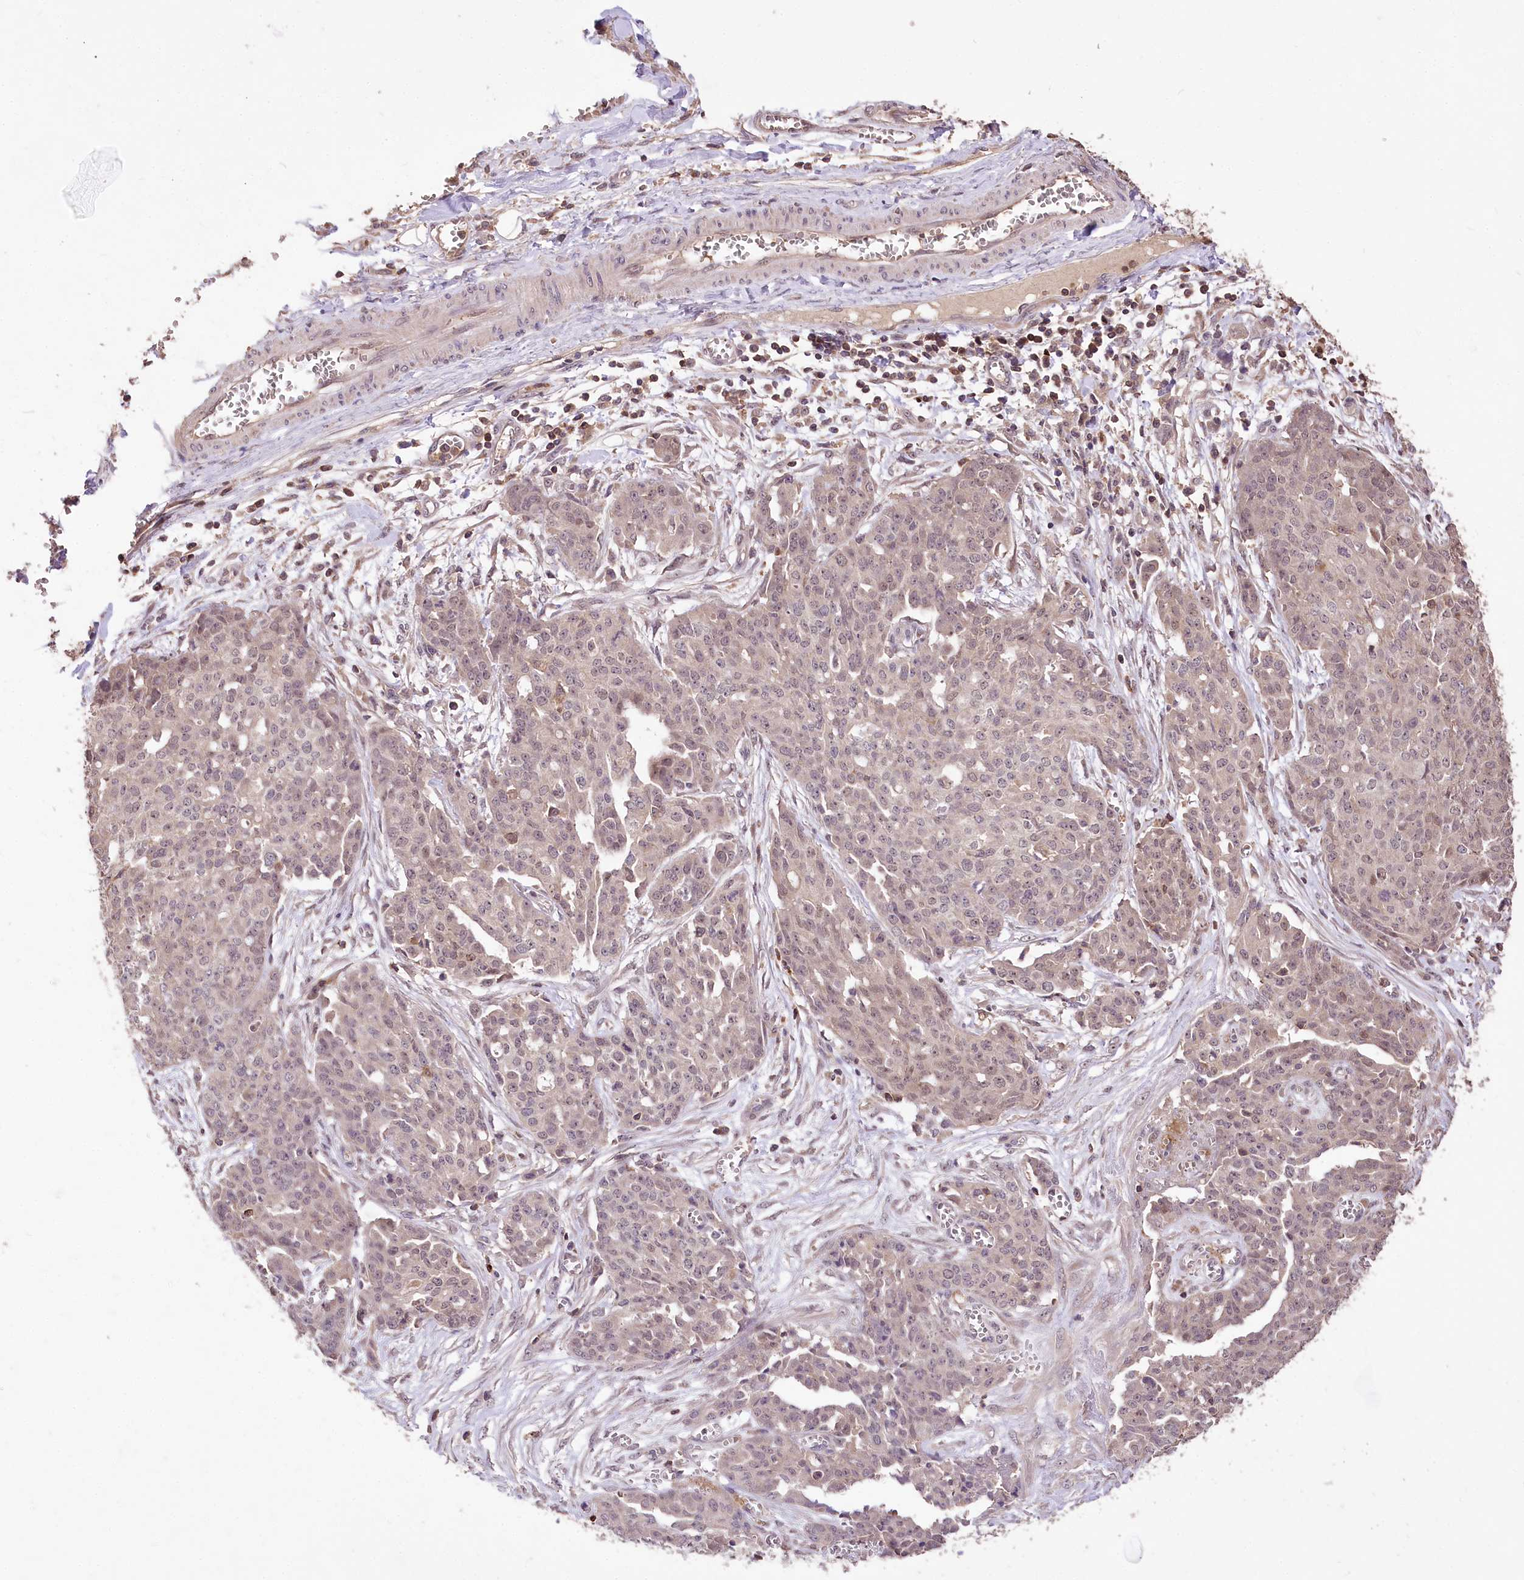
{"staining": {"intensity": "weak", "quantity": "<25%", "location": "nuclear"}, "tissue": "ovarian cancer", "cell_type": "Tumor cells", "image_type": "cancer", "snomed": [{"axis": "morphology", "description": "Cystadenocarcinoma, serous, NOS"}, {"axis": "topography", "description": "Soft tissue"}, {"axis": "topography", "description": "Ovary"}], "caption": "IHC of human serous cystadenocarcinoma (ovarian) displays no staining in tumor cells.", "gene": "SERGEF", "patient": {"sex": "female", "age": 57}}